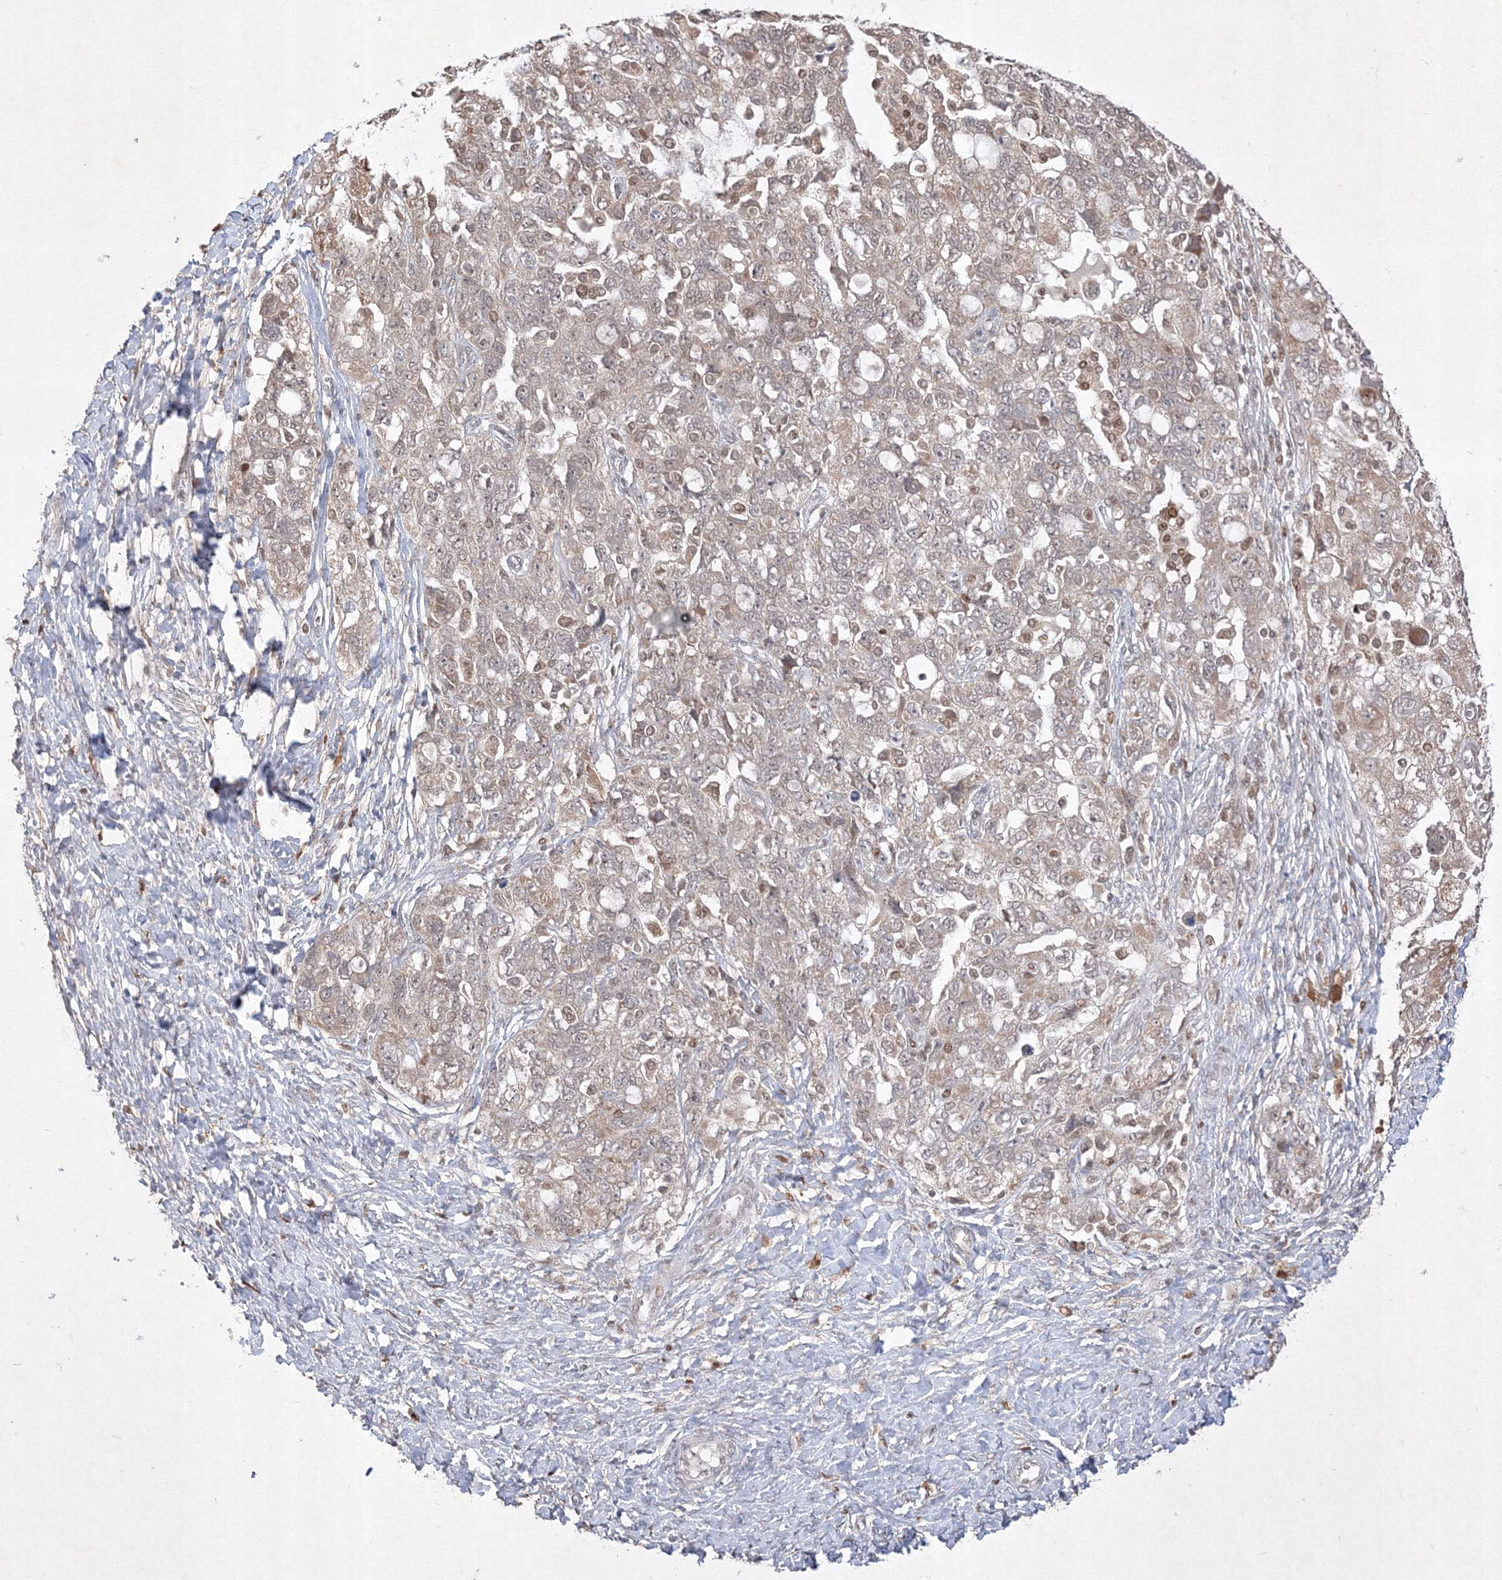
{"staining": {"intensity": "weak", "quantity": ">75%", "location": "cytoplasmic/membranous,nuclear"}, "tissue": "ovarian cancer", "cell_type": "Tumor cells", "image_type": "cancer", "snomed": [{"axis": "morphology", "description": "Carcinoma, NOS"}, {"axis": "morphology", "description": "Cystadenocarcinoma, serous, NOS"}, {"axis": "topography", "description": "Ovary"}], "caption": "Human ovarian serous cystadenocarcinoma stained for a protein (brown) shows weak cytoplasmic/membranous and nuclear positive expression in about >75% of tumor cells.", "gene": "TAB1", "patient": {"sex": "female", "age": 69}}